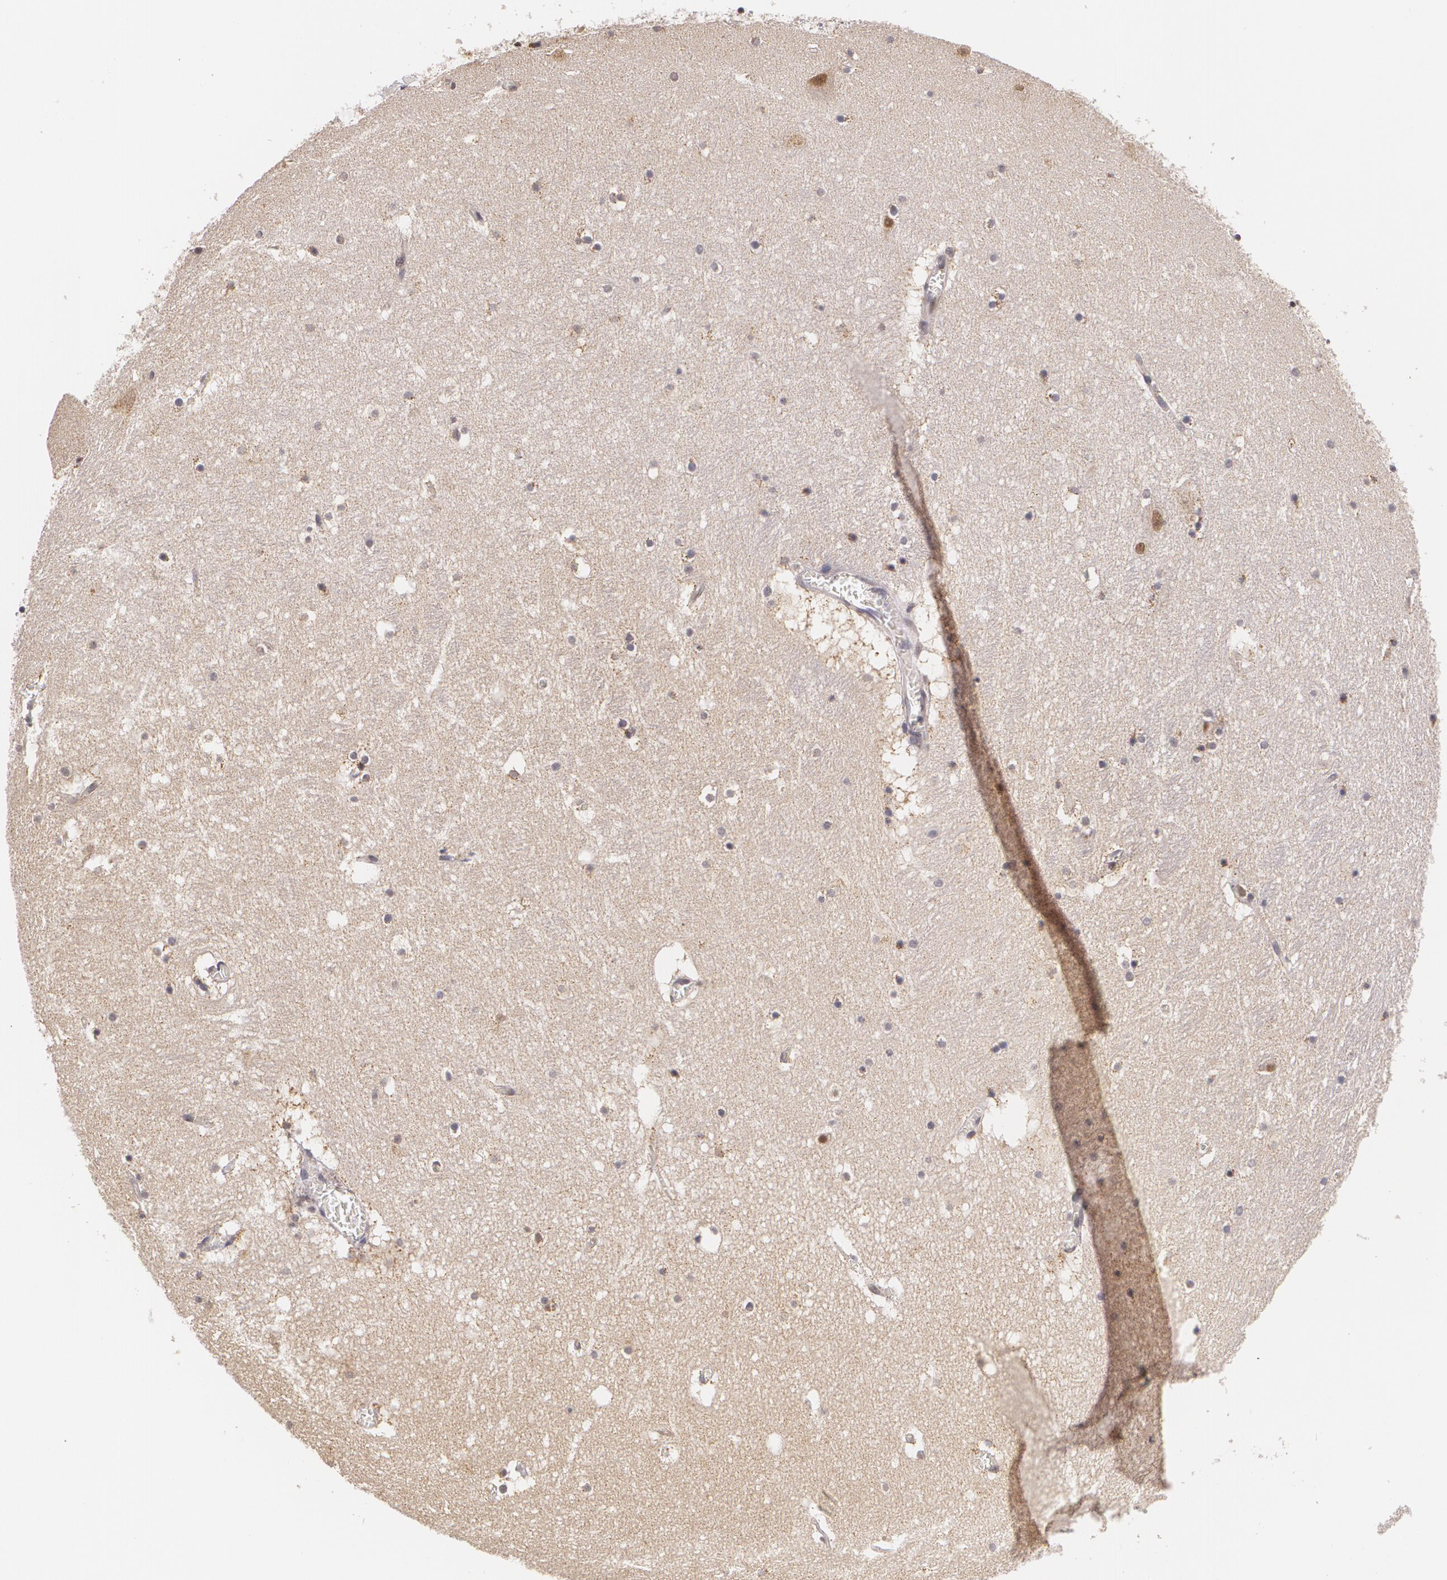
{"staining": {"intensity": "weak", "quantity": "<25%", "location": "nuclear"}, "tissue": "hippocampus", "cell_type": "Glial cells", "image_type": "normal", "snomed": [{"axis": "morphology", "description": "Normal tissue, NOS"}, {"axis": "topography", "description": "Hippocampus"}], "caption": "Immunohistochemical staining of benign hippocampus reveals no significant expression in glial cells. (DAB (3,3'-diaminobenzidine) immunohistochemistry (IHC) with hematoxylin counter stain).", "gene": "ALX1", "patient": {"sex": "male", "age": 45}}